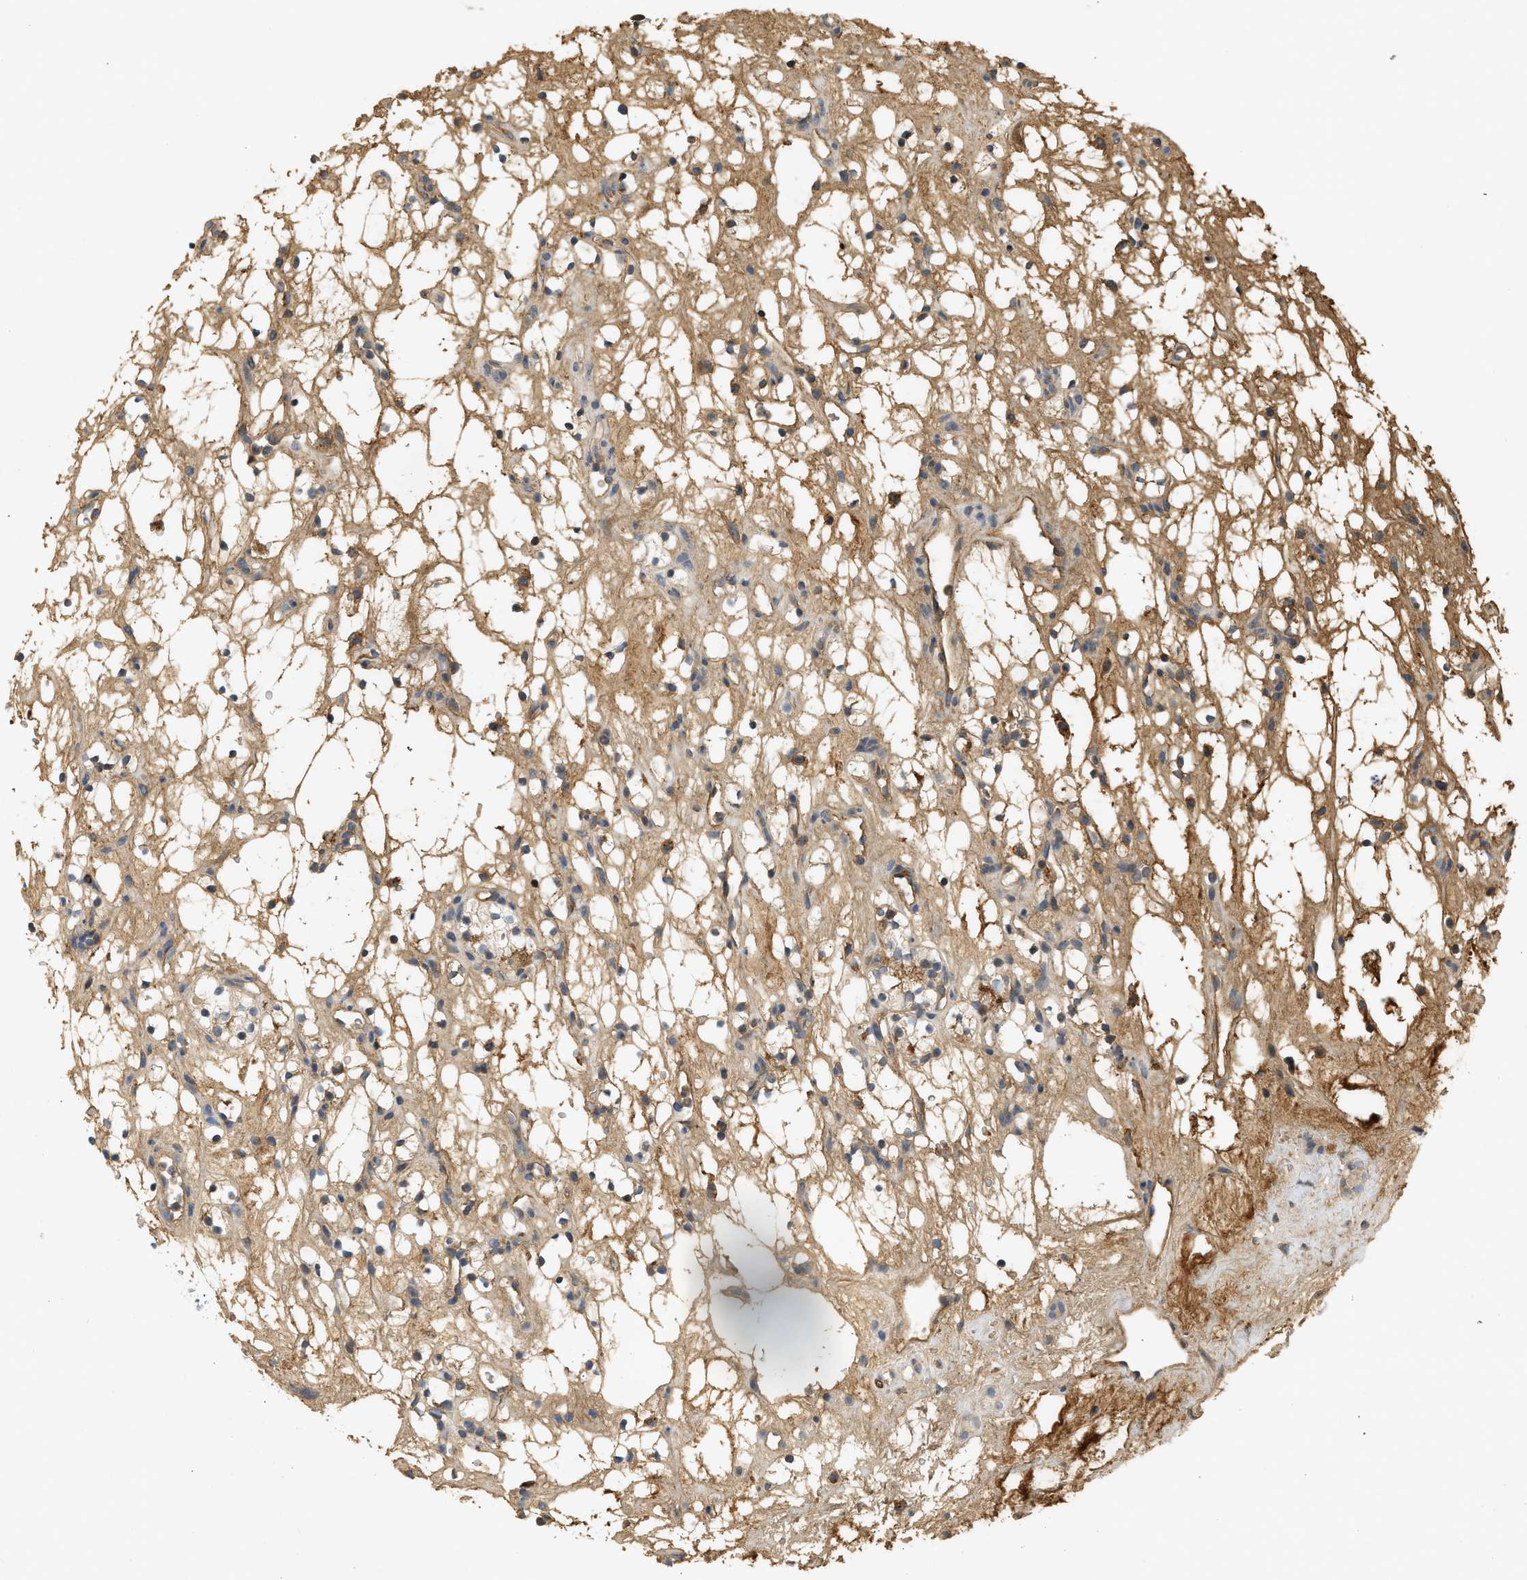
{"staining": {"intensity": "moderate", "quantity": ">75%", "location": "cytoplasmic/membranous"}, "tissue": "renal cancer", "cell_type": "Tumor cells", "image_type": "cancer", "snomed": [{"axis": "morphology", "description": "Adenocarcinoma, NOS"}, {"axis": "topography", "description": "Kidney"}], "caption": "This is an image of IHC staining of renal cancer, which shows moderate expression in the cytoplasmic/membranous of tumor cells.", "gene": "F8", "patient": {"sex": "female", "age": 60}}